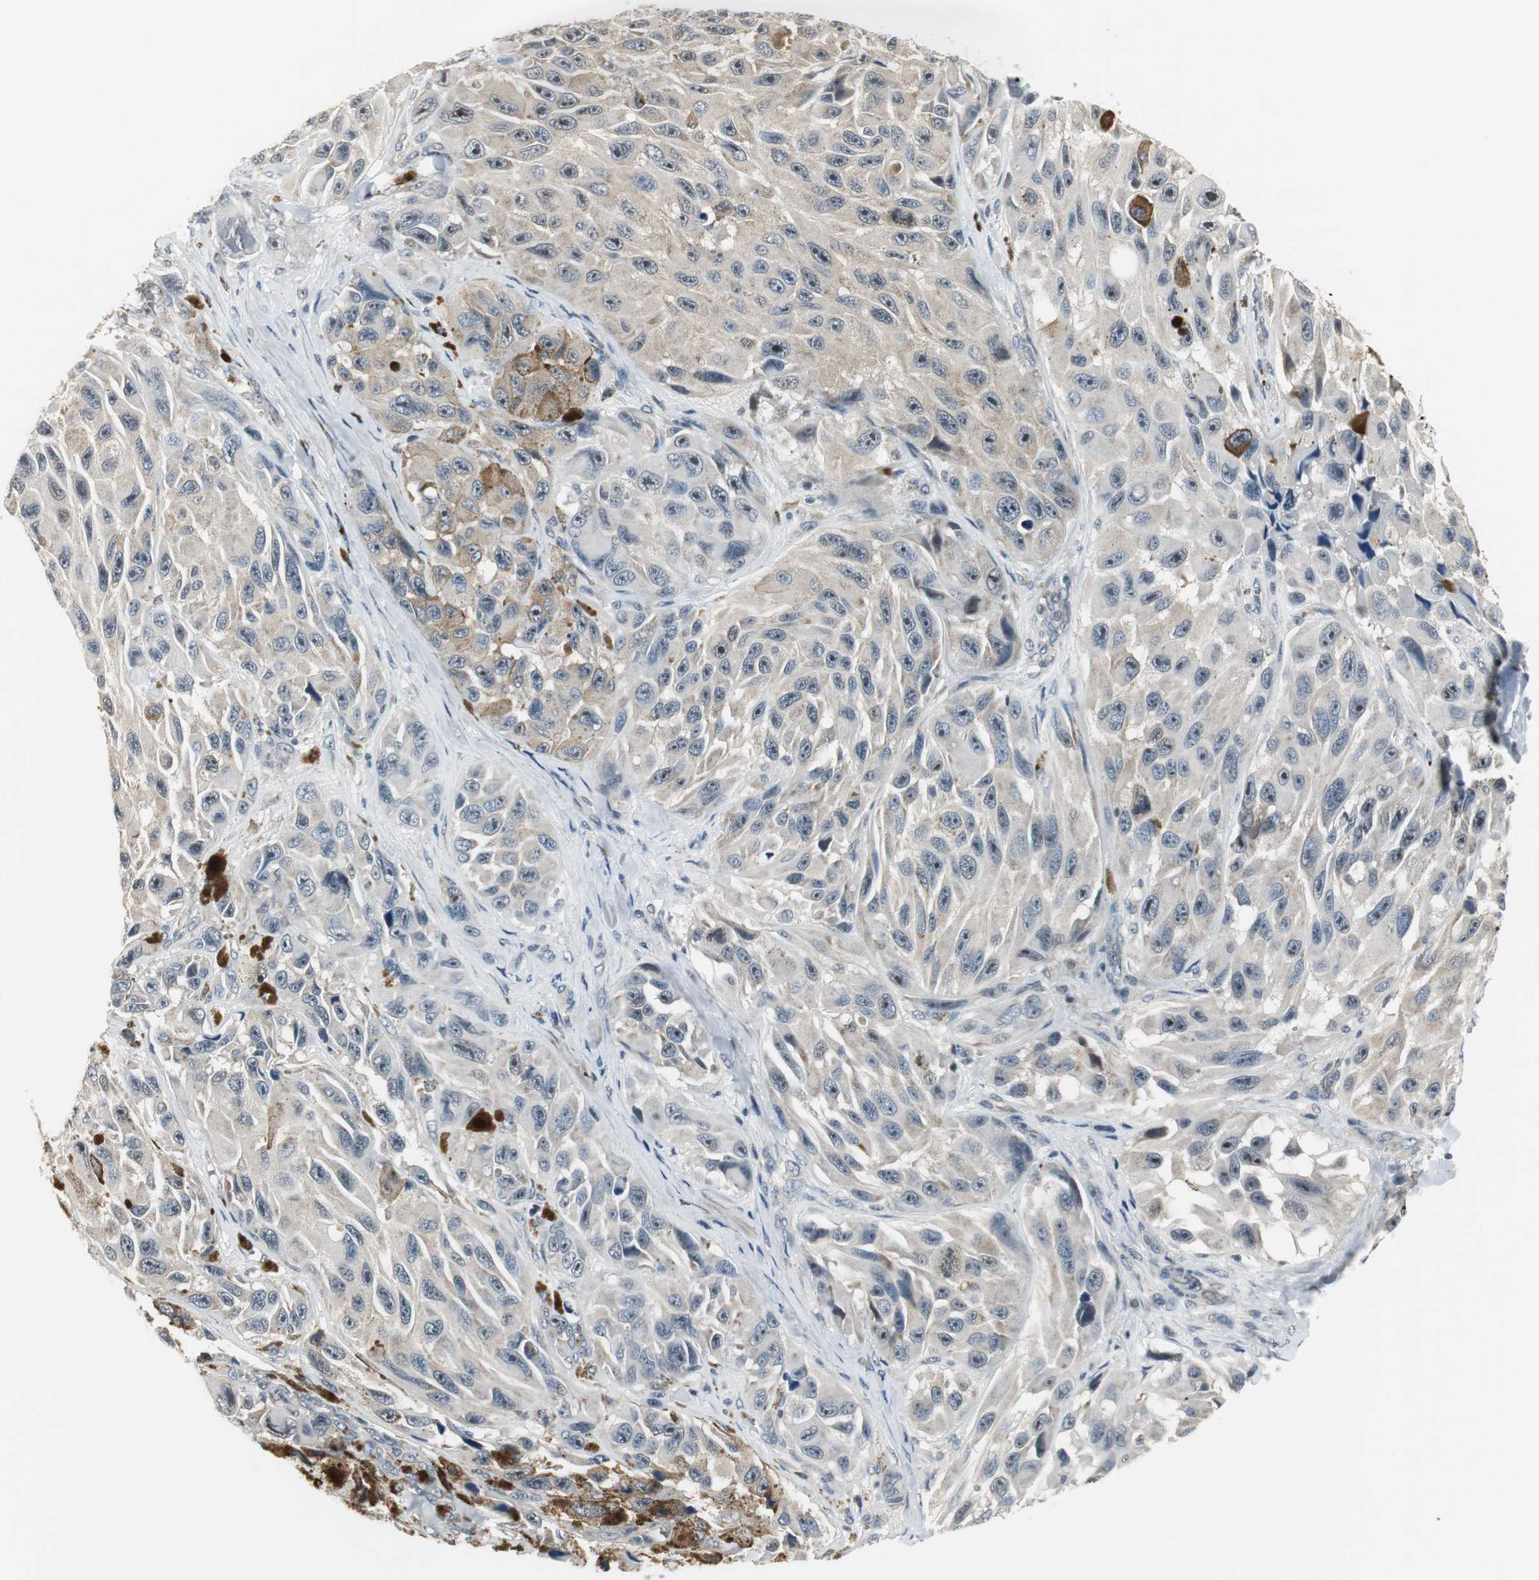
{"staining": {"intensity": "weak", "quantity": "25%-75%", "location": "cytoplasmic/membranous"}, "tissue": "melanoma", "cell_type": "Tumor cells", "image_type": "cancer", "snomed": [{"axis": "morphology", "description": "Malignant melanoma, NOS"}, {"axis": "topography", "description": "Skin"}], "caption": "Melanoma stained for a protein (brown) exhibits weak cytoplasmic/membranous positive positivity in about 25%-75% of tumor cells.", "gene": "CCT5", "patient": {"sex": "female", "age": 73}}